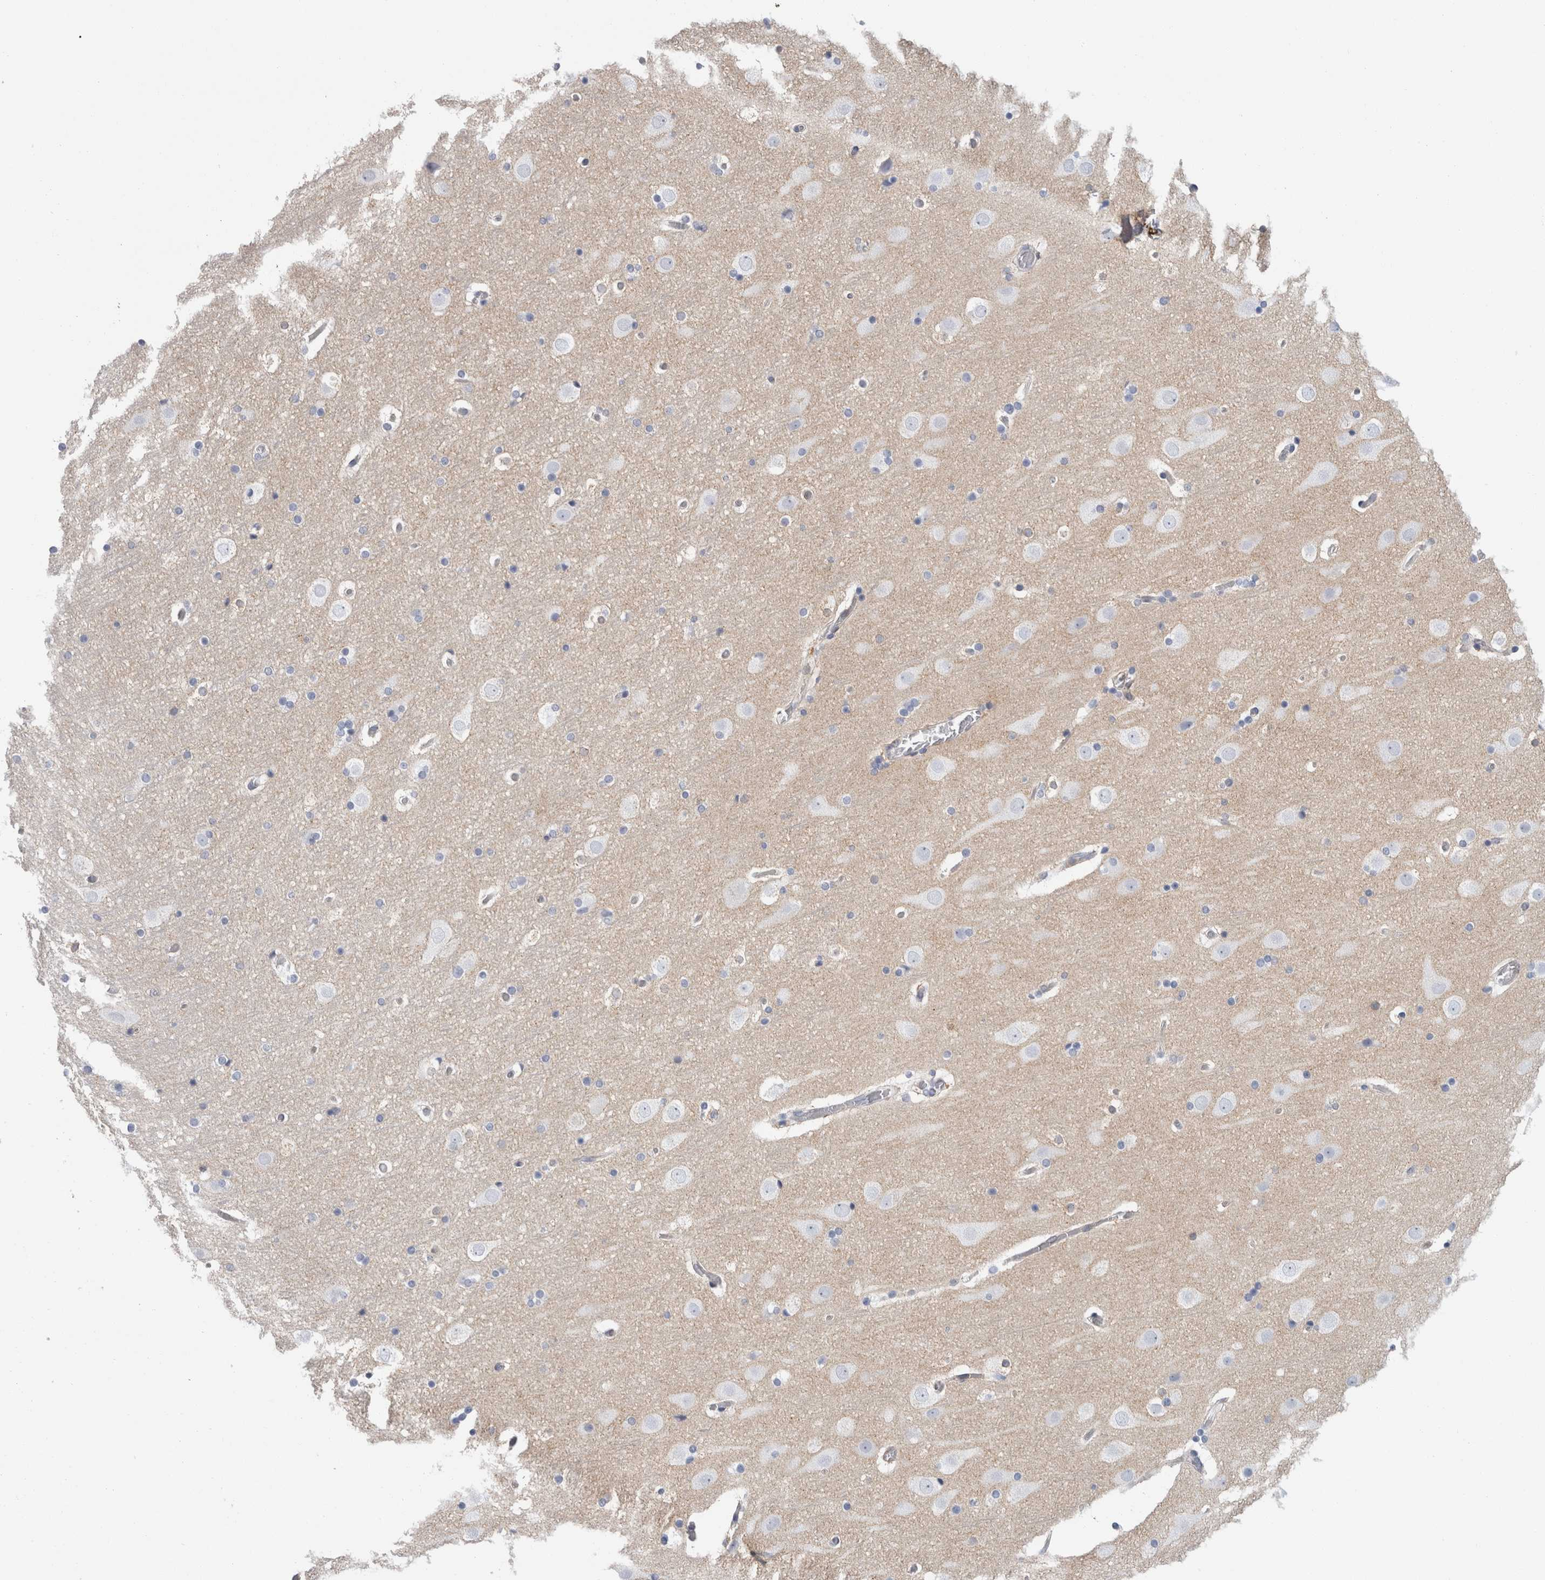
{"staining": {"intensity": "negative", "quantity": "none", "location": "none"}, "tissue": "cerebral cortex", "cell_type": "Endothelial cells", "image_type": "normal", "snomed": [{"axis": "morphology", "description": "Normal tissue, NOS"}, {"axis": "topography", "description": "Cerebral cortex"}], "caption": "The histopathology image reveals no staining of endothelial cells in normal cerebral cortex.", "gene": "CD55", "patient": {"sex": "male", "age": 57}}